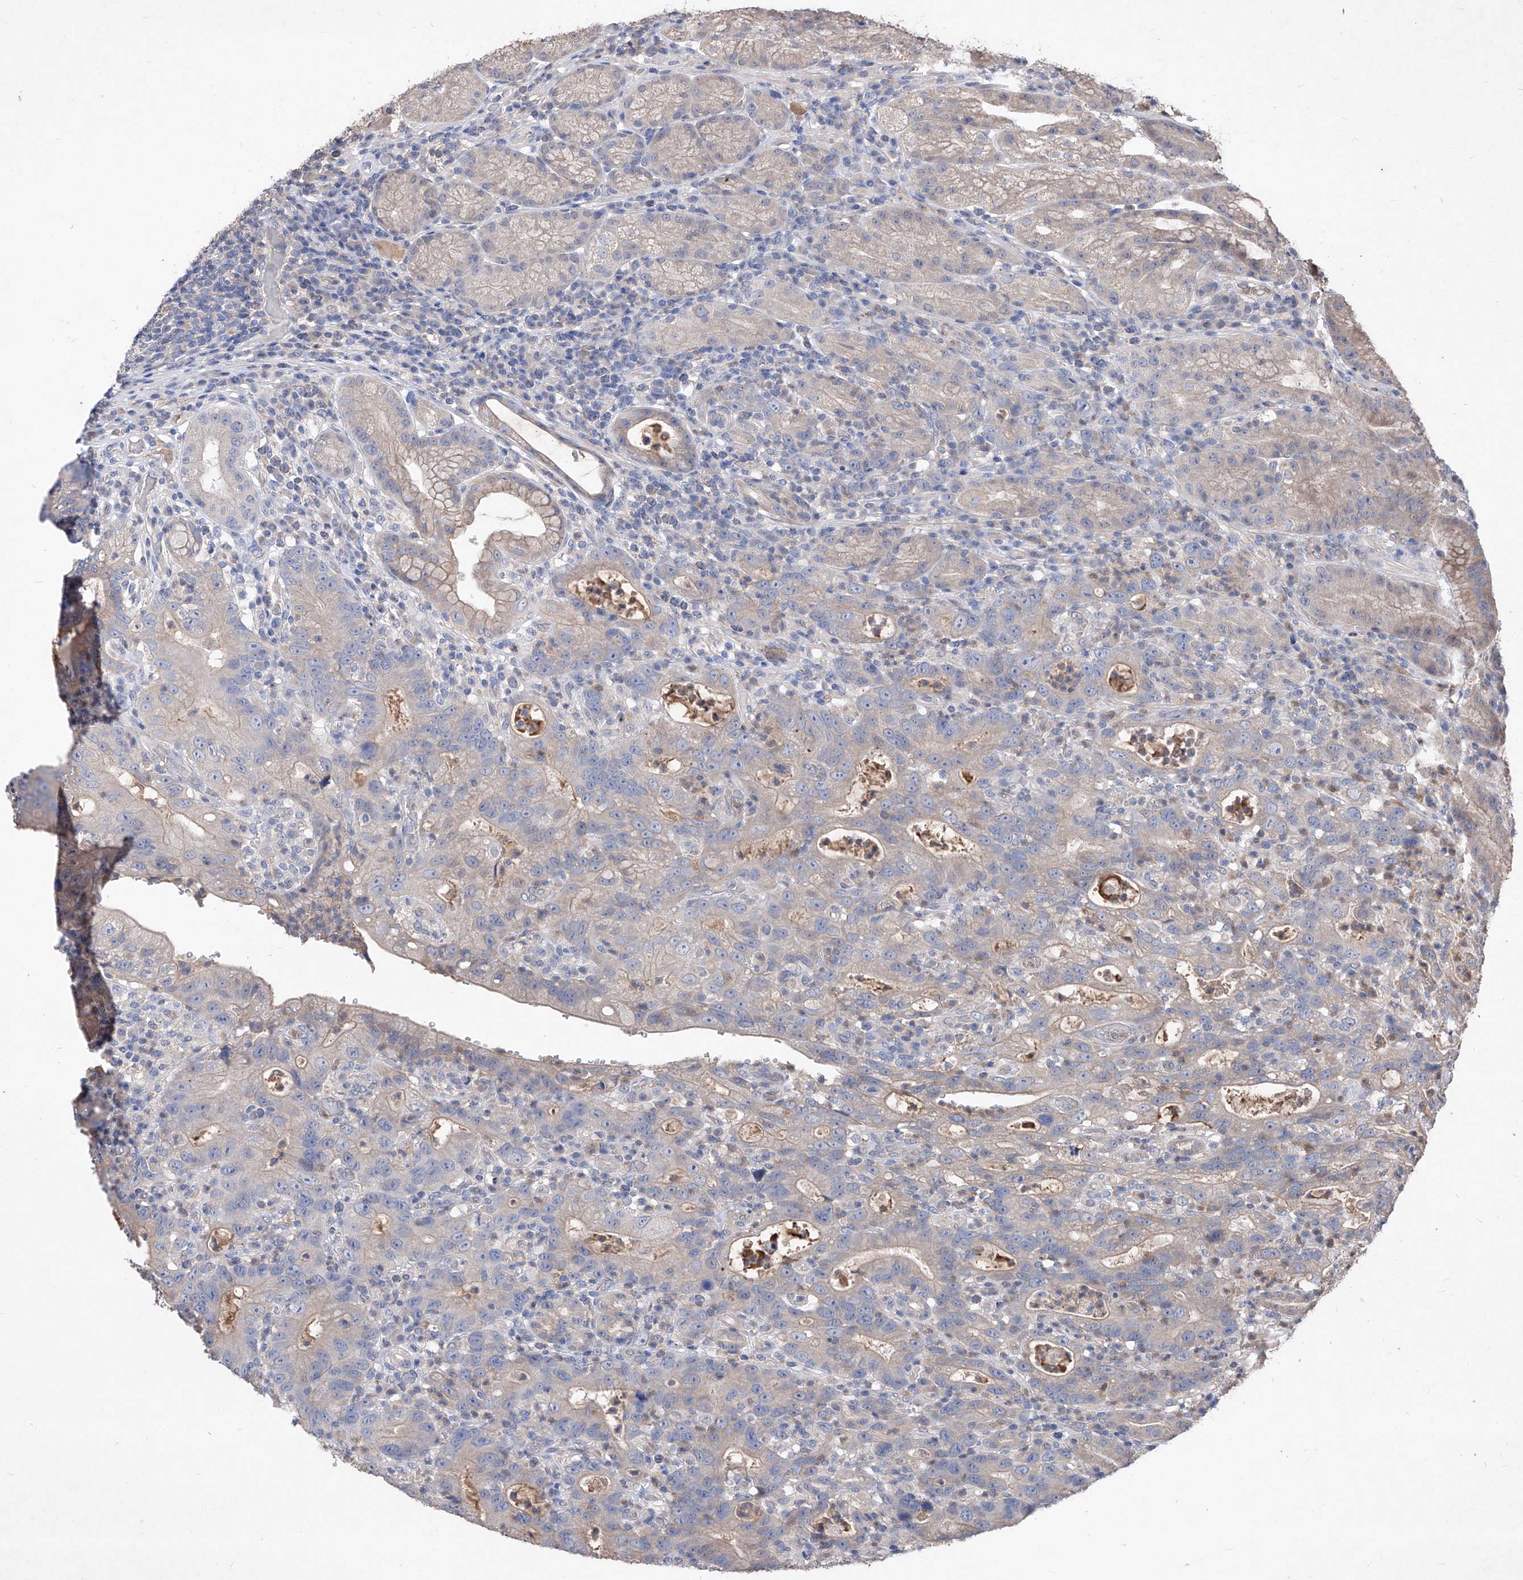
{"staining": {"intensity": "weak", "quantity": "<25%", "location": "cytoplasmic/membranous"}, "tissue": "stomach", "cell_type": "Glandular cells", "image_type": "normal", "snomed": [{"axis": "morphology", "description": "Normal tissue, NOS"}, {"axis": "topography", "description": "Stomach"}], "caption": "The photomicrograph demonstrates no staining of glandular cells in benign stomach. (Immunohistochemistry (ihc), brightfield microscopy, high magnification).", "gene": "SYNGR1", "patient": {"sex": "male", "age": 57}}